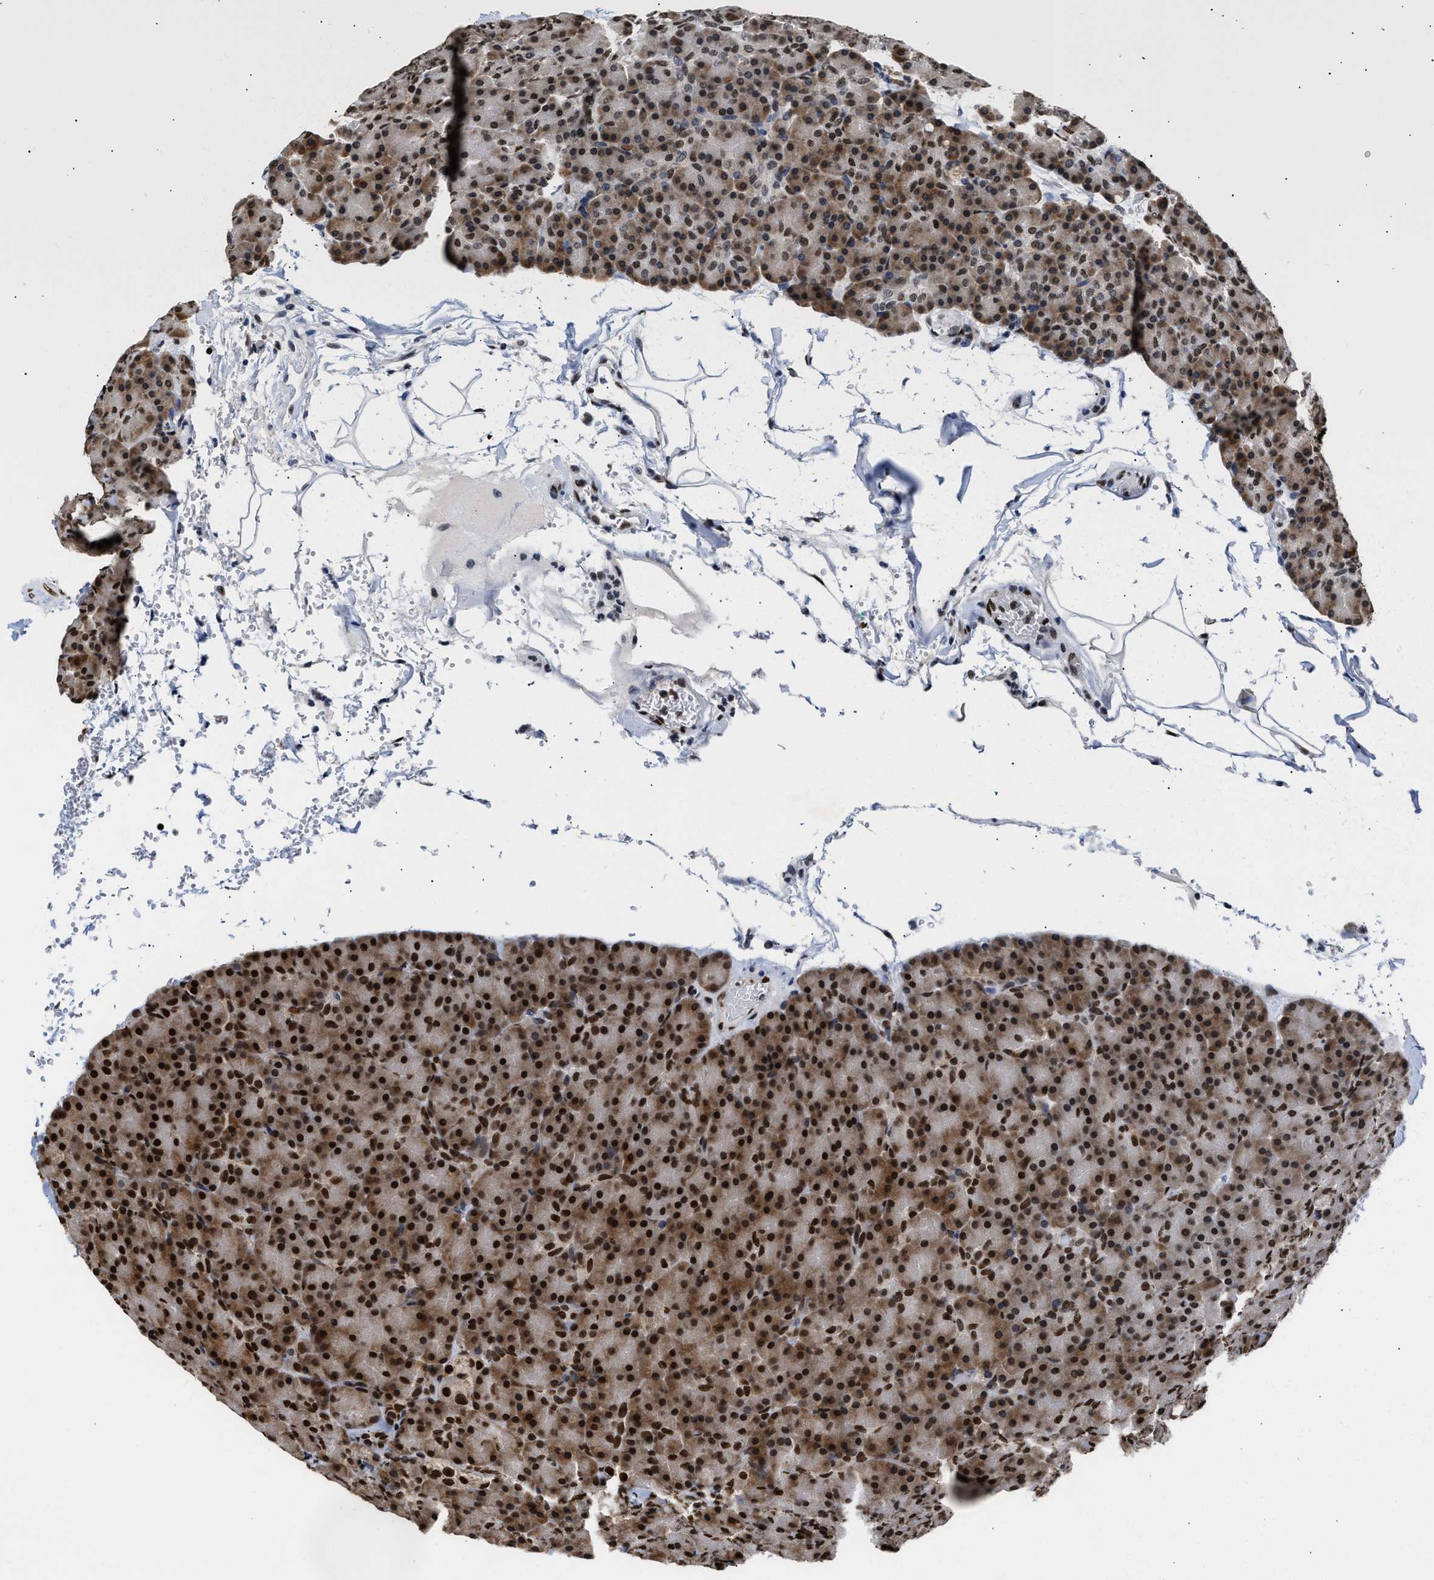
{"staining": {"intensity": "strong", "quantity": ">75%", "location": "cytoplasmic/membranous,nuclear"}, "tissue": "pancreas", "cell_type": "Exocrine glandular cells", "image_type": "normal", "snomed": [{"axis": "morphology", "description": "Normal tissue, NOS"}, {"axis": "topography", "description": "Pancreas"}], "caption": "About >75% of exocrine glandular cells in normal human pancreas exhibit strong cytoplasmic/membranous,nuclear protein expression as visualized by brown immunohistochemical staining.", "gene": "PSIP1", "patient": {"sex": "female", "age": 43}}